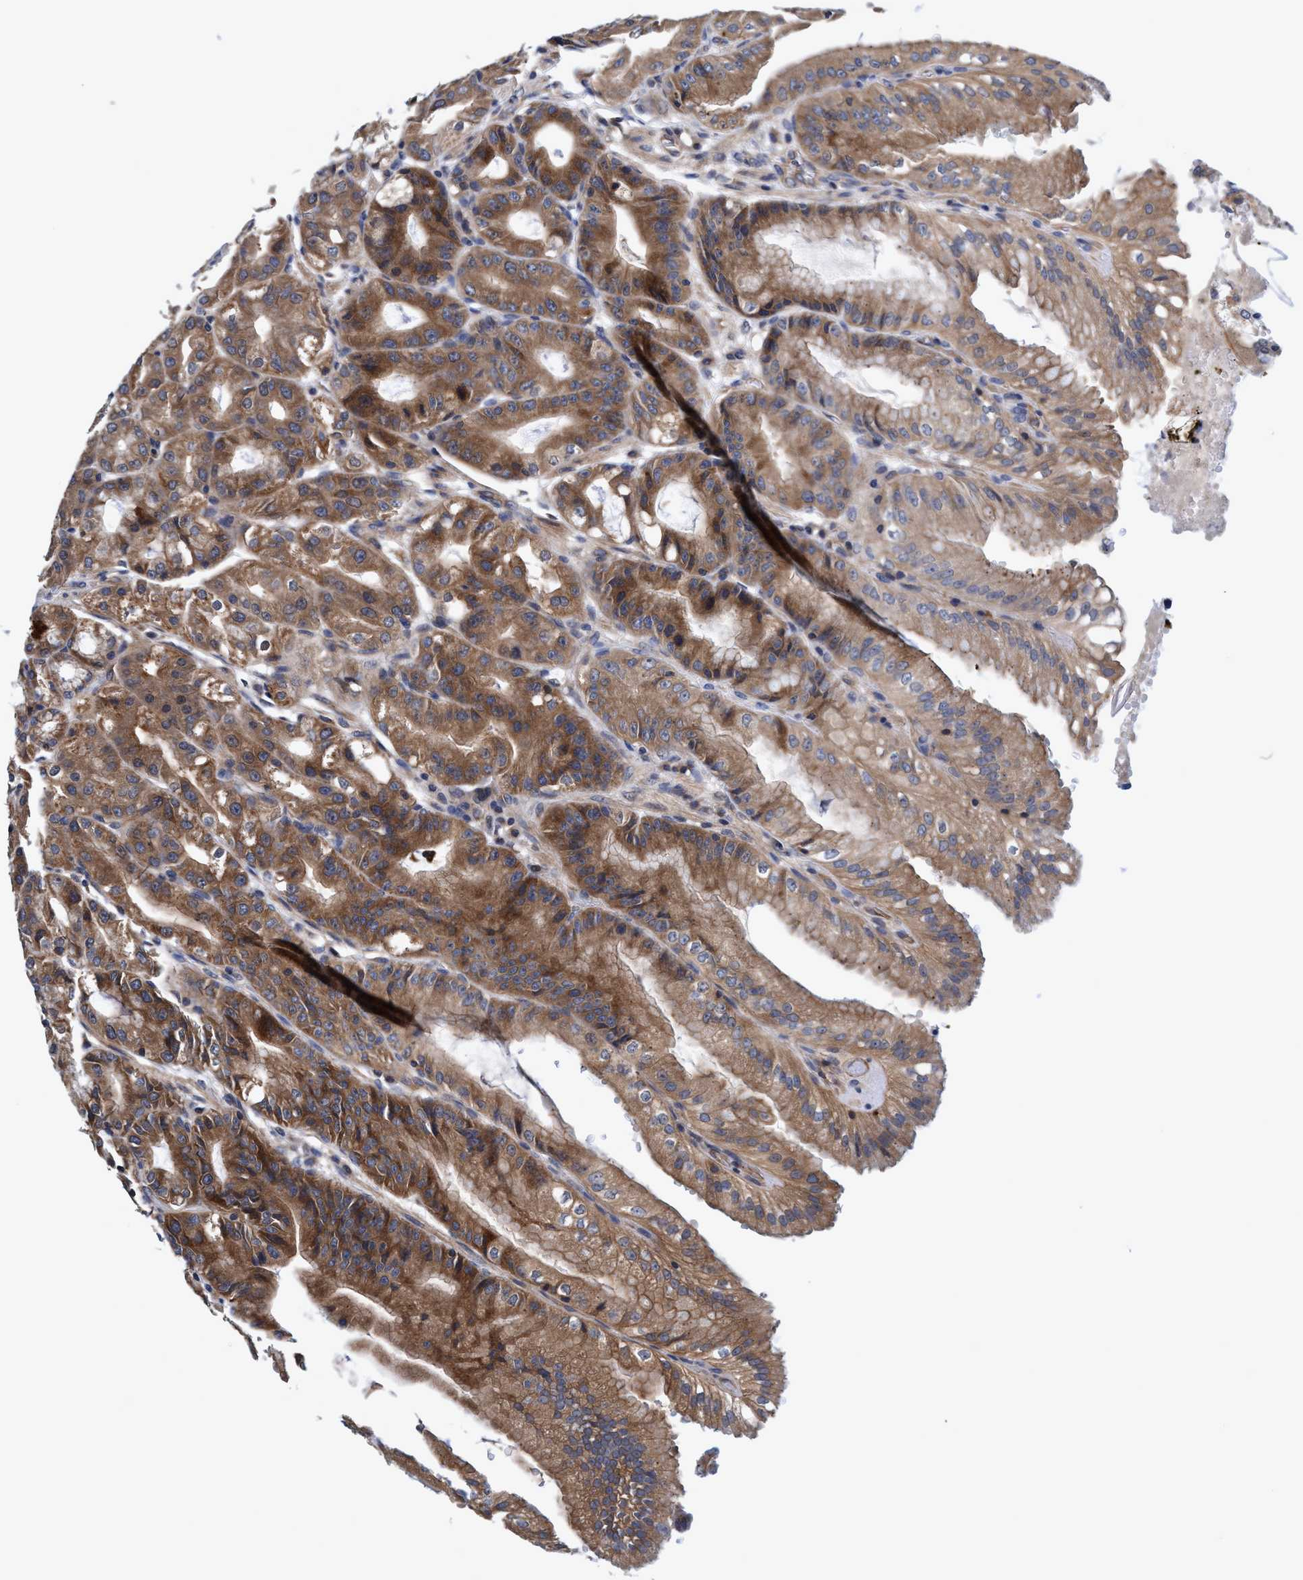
{"staining": {"intensity": "strong", "quantity": ">75%", "location": "cytoplasmic/membranous"}, "tissue": "stomach", "cell_type": "Glandular cells", "image_type": "normal", "snomed": [{"axis": "morphology", "description": "Normal tissue, NOS"}, {"axis": "topography", "description": "Stomach, lower"}], "caption": "IHC of benign stomach demonstrates high levels of strong cytoplasmic/membranous expression in about >75% of glandular cells. (brown staining indicates protein expression, while blue staining denotes nuclei).", "gene": "CALCOCO2", "patient": {"sex": "male", "age": 71}}